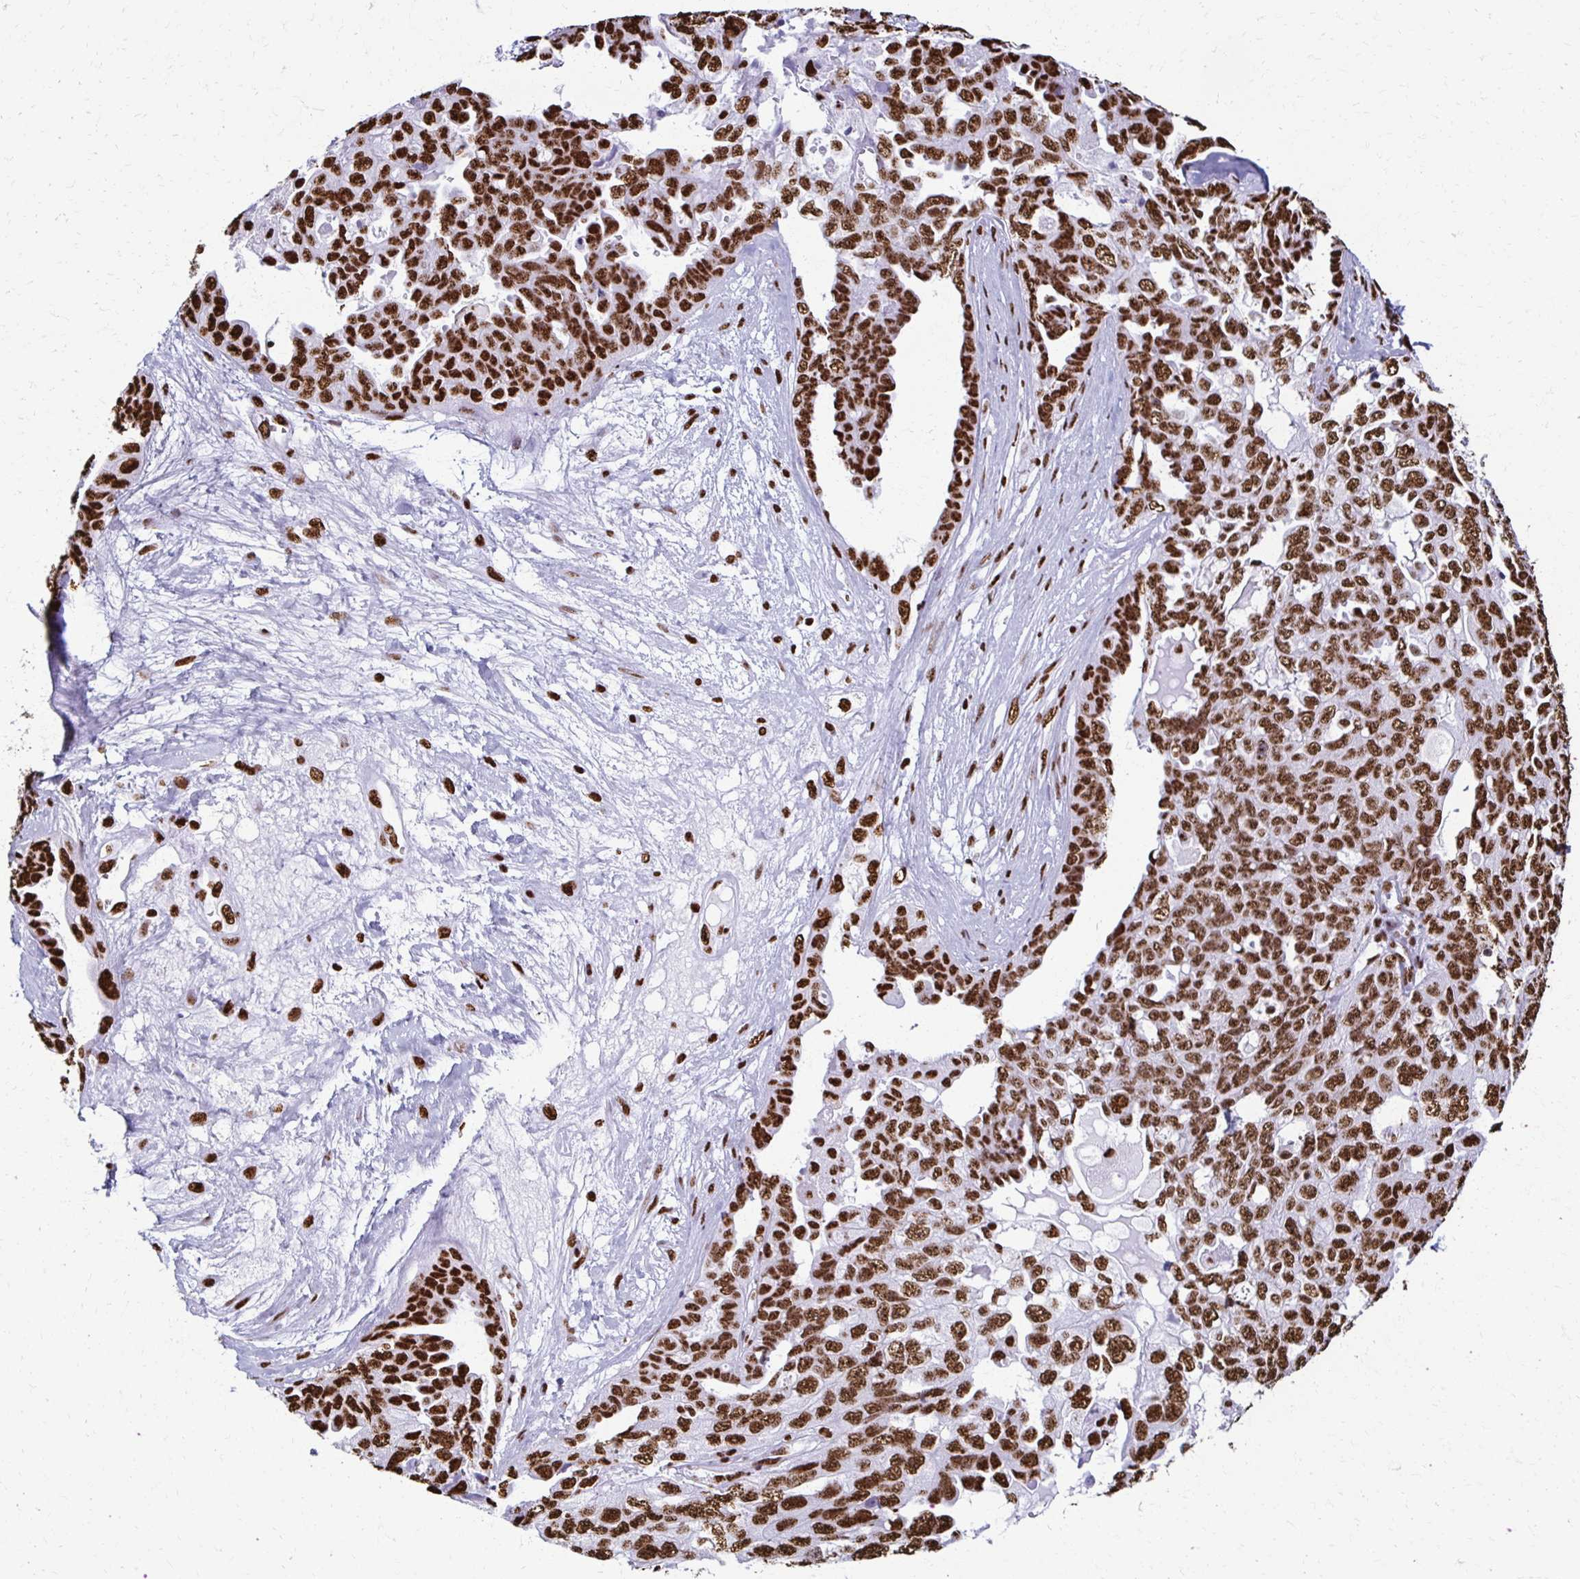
{"staining": {"intensity": "strong", "quantity": ">75%", "location": "nuclear"}, "tissue": "ovarian cancer", "cell_type": "Tumor cells", "image_type": "cancer", "snomed": [{"axis": "morphology", "description": "Carcinoma, endometroid"}, {"axis": "topography", "description": "Ovary"}], "caption": "The immunohistochemical stain labels strong nuclear staining in tumor cells of ovarian endometroid carcinoma tissue.", "gene": "NONO", "patient": {"sex": "female", "age": 70}}